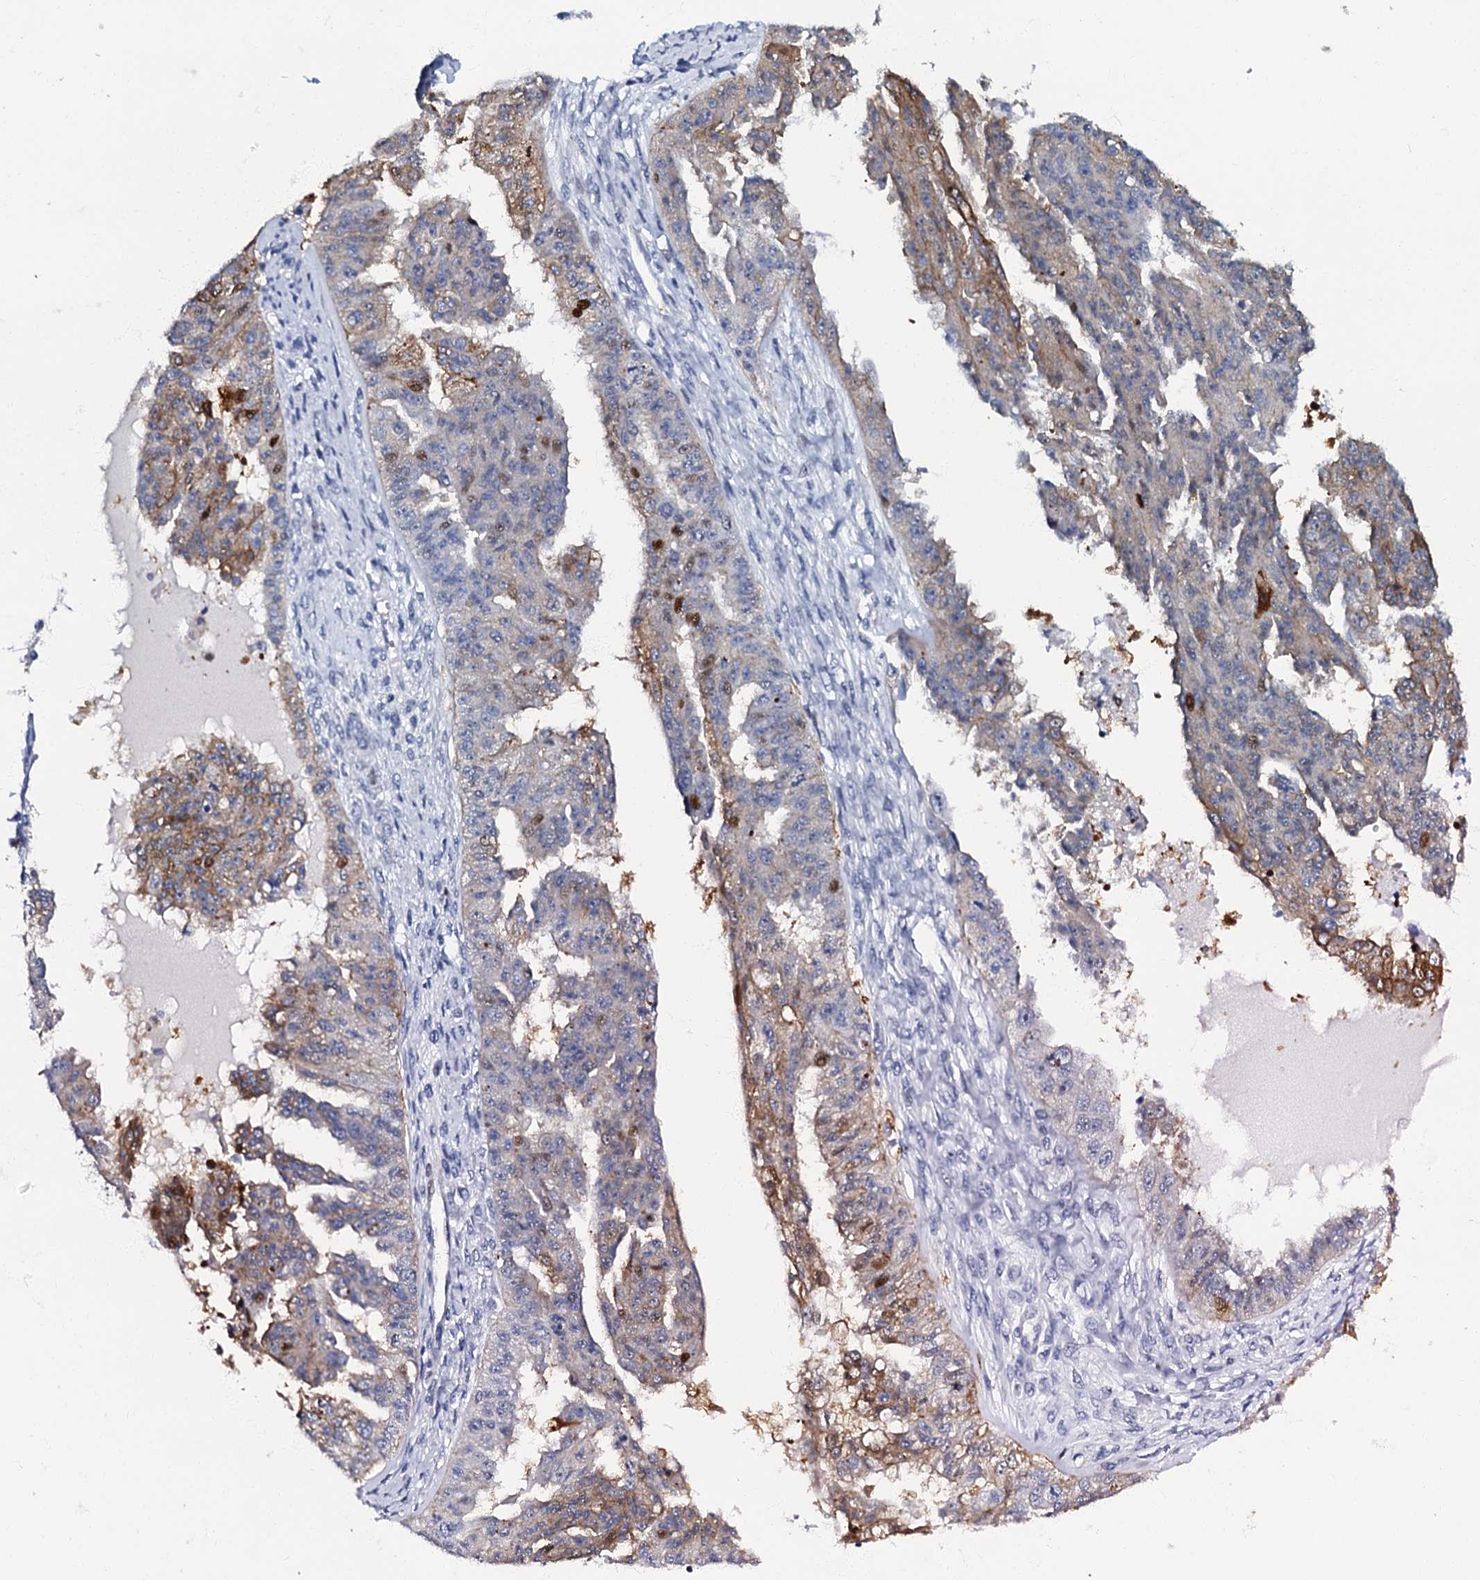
{"staining": {"intensity": "moderate", "quantity": "<25%", "location": "cytoplasmic/membranous,nuclear"}, "tissue": "ovarian cancer", "cell_type": "Tumor cells", "image_type": "cancer", "snomed": [{"axis": "morphology", "description": "Cystadenocarcinoma, serous, NOS"}, {"axis": "topography", "description": "Ovary"}], "caption": "A histopathology image of ovarian serous cystadenocarcinoma stained for a protein reveals moderate cytoplasmic/membranous and nuclear brown staining in tumor cells.", "gene": "MFSD5", "patient": {"sex": "female", "age": 58}}